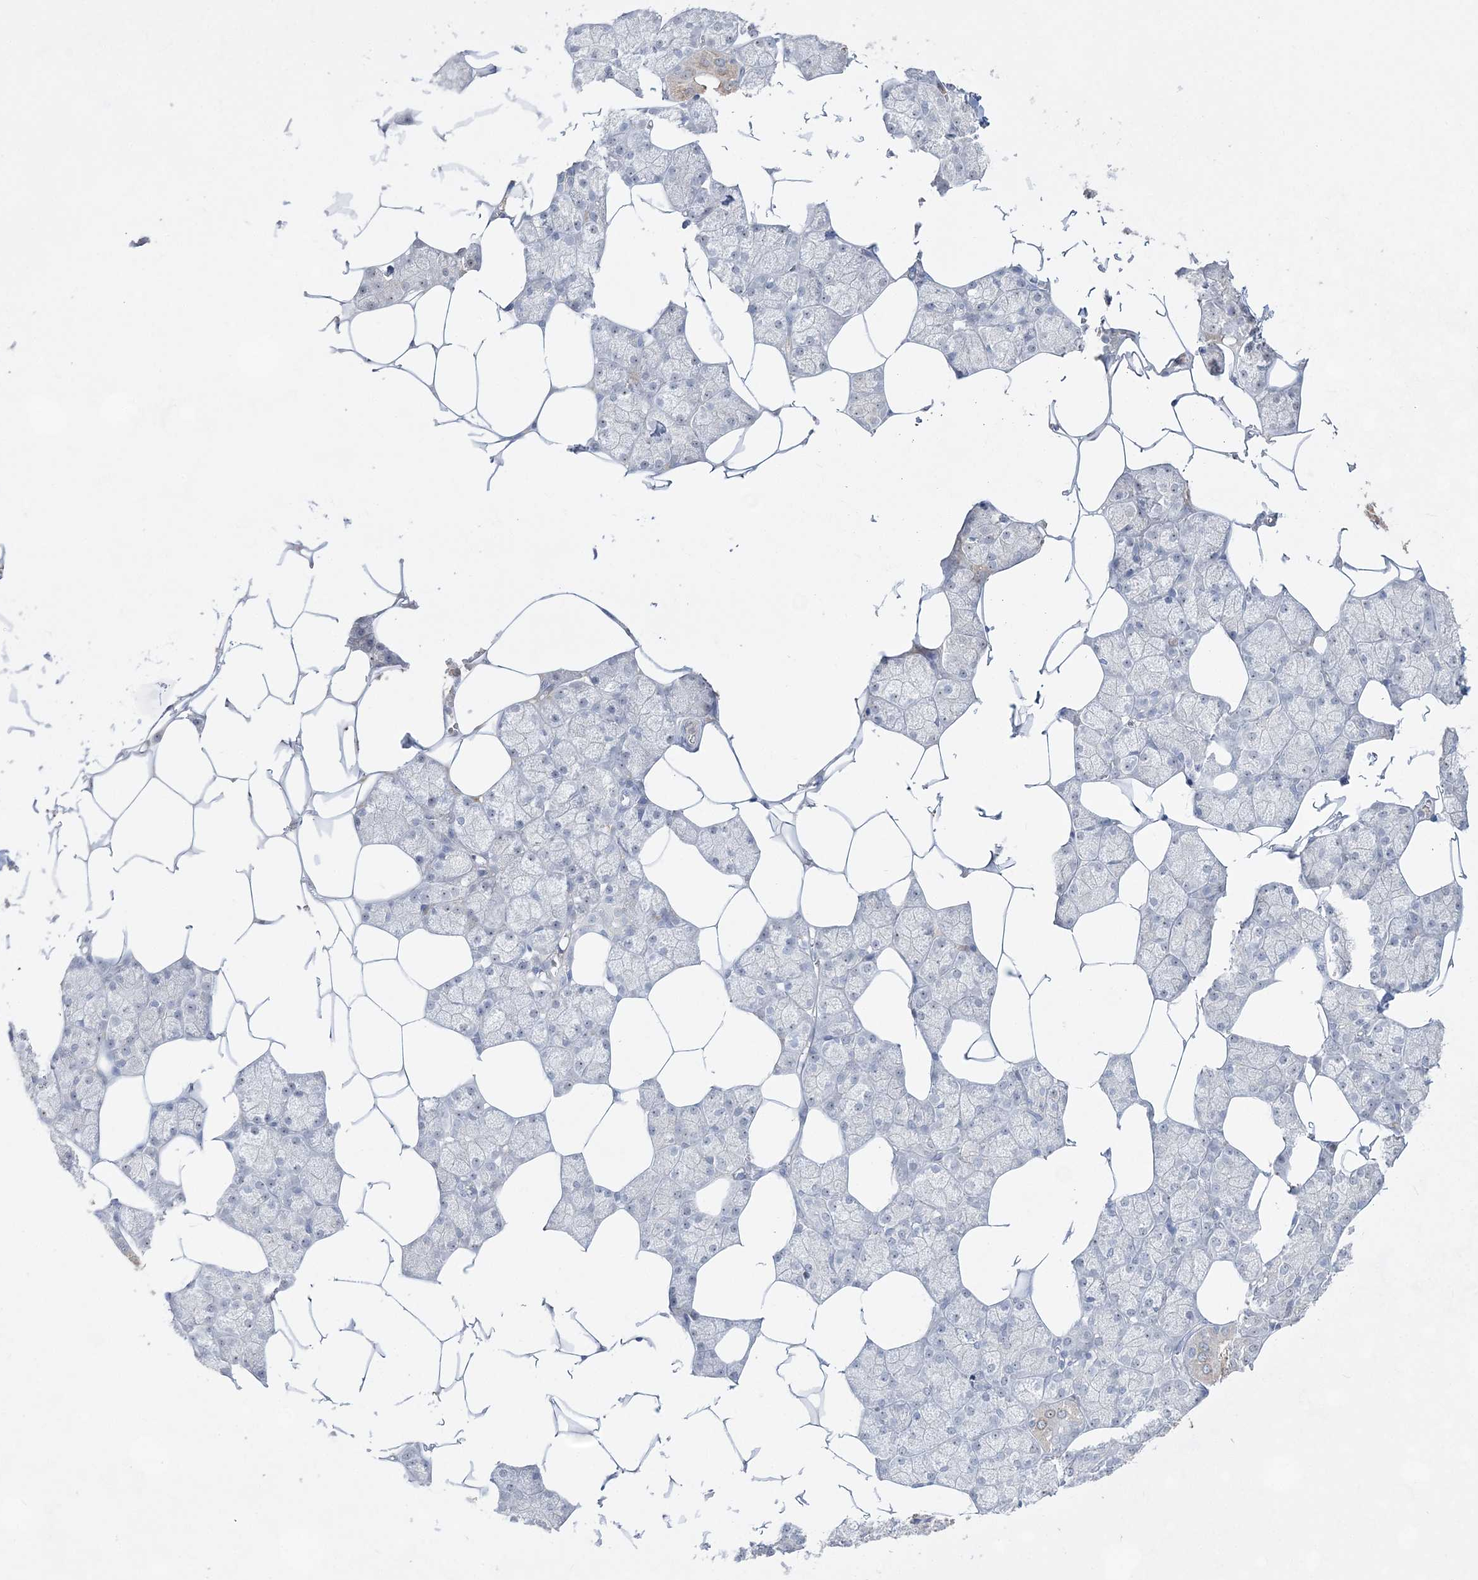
{"staining": {"intensity": "weak", "quantity": "<25%", "location": "cytoplasmic/membranous"}, "tissue": "salivary gland", "cell_type": "Glandular cells", "image_type": "normal", "snomed": [{"axis": "morphology", "description": "Normal tissue, NOS"}, {"axis": "topography", "description": "Salivary gland"}], "caption": "Immunohistochemistry (IHC) micrograph of normal human salivary gland stained for a protein (brown), which exhibits no expression in glandular cells.", "gene": "NOP16", "patient": {"sex": "male", "age": 62}}